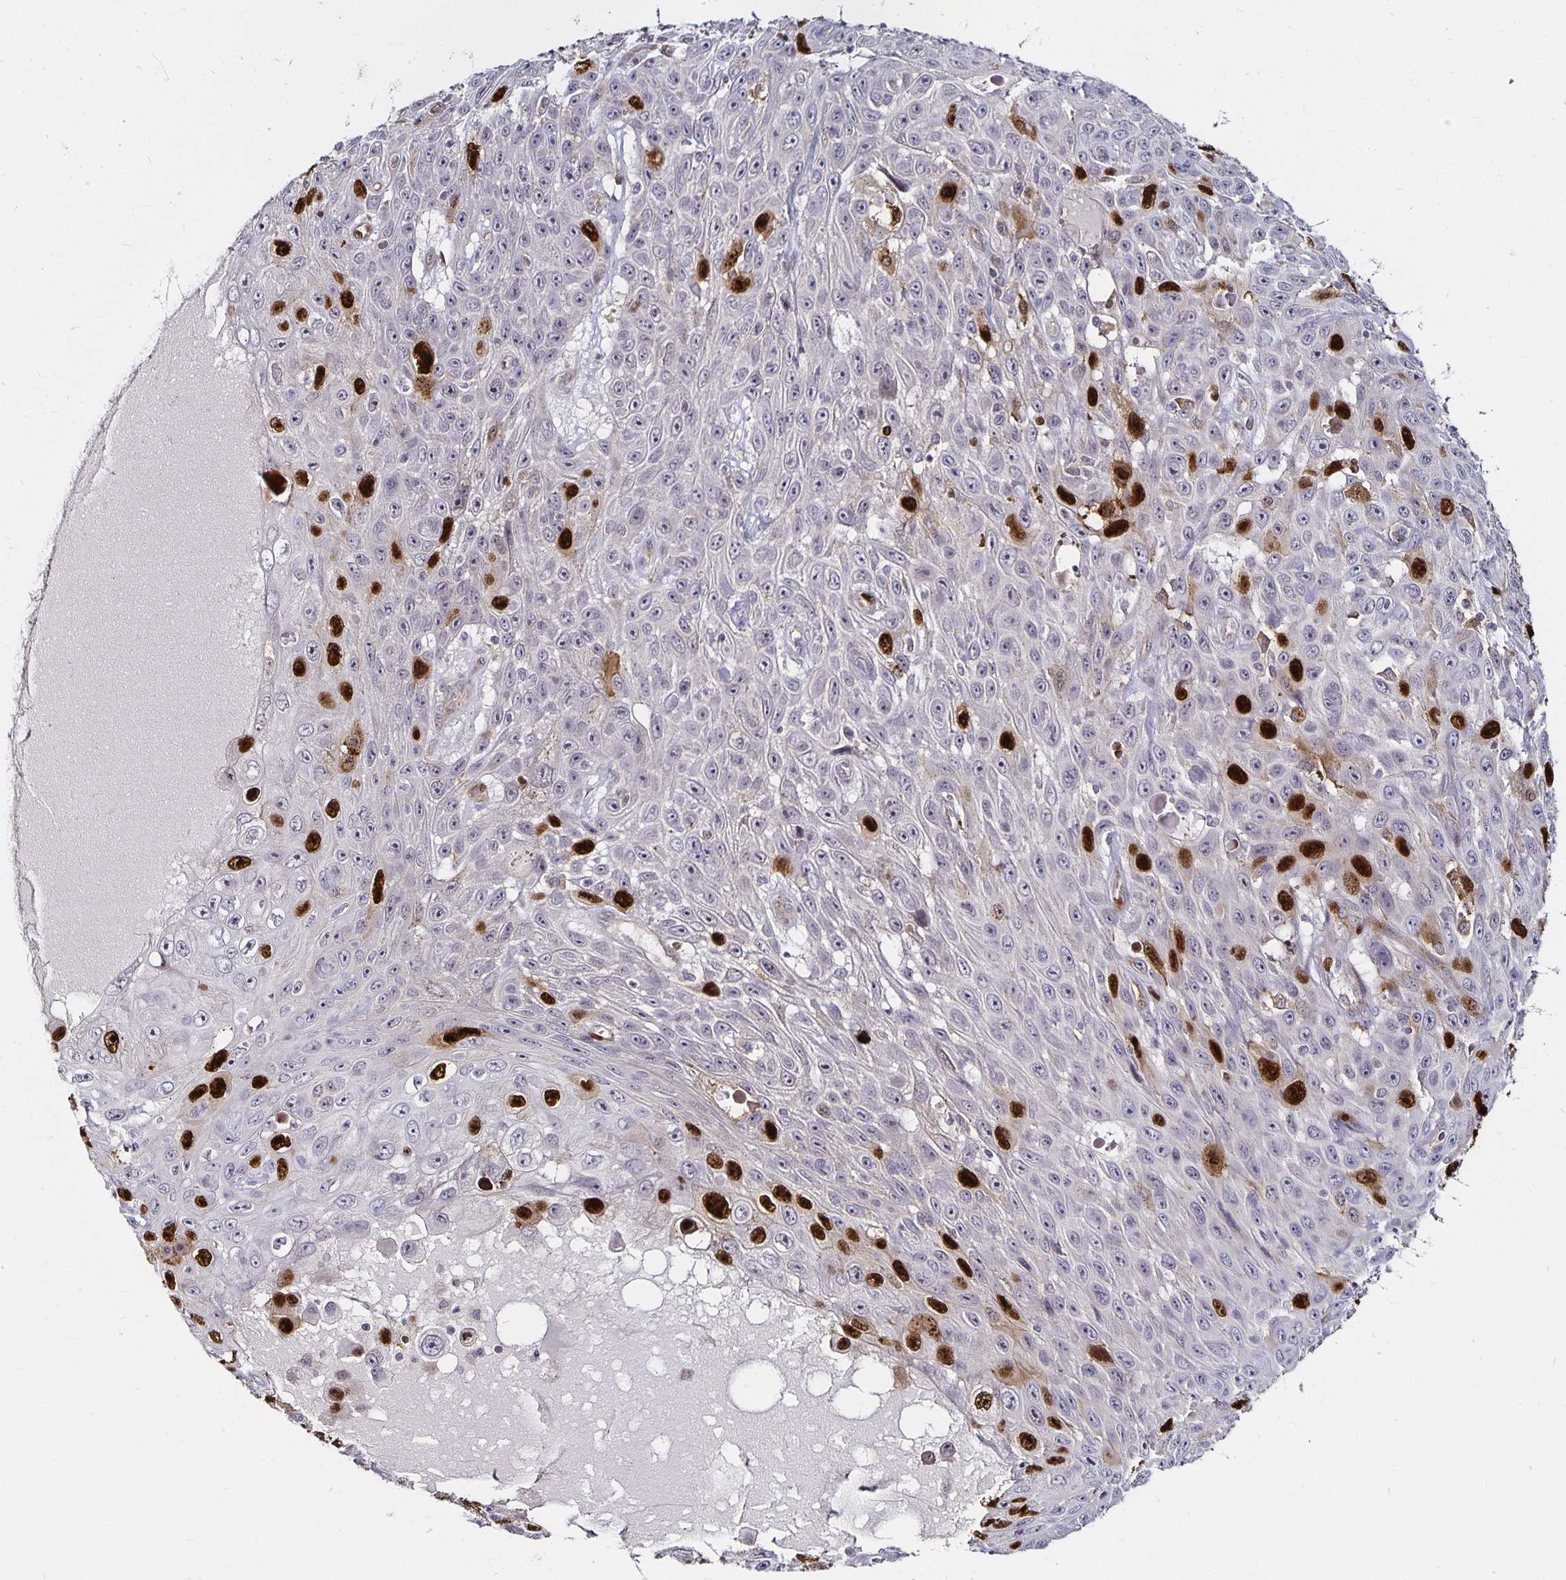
{"staining": {"intensity": "strong", "quantity": "<25%", "location": "cytoplasmic/membranous,nuclear"}, "tissue": "skin cancer", "cell_type": "Tumor cells", "image_type": "cancer", "snomed": [{"axis": "morphology", "description": "Squamous cell carcinoma, NOS"}, {"axis": "topography", "description": "Skin"}], "caption": "Immunohistochemical staining of skin cancer exhibits medium levels of strong cytoplasmic/membranous and nuclear staining in approximately <25% of tumor cells. The protein of interest is stained brown, and the nuclei are stained in blue (DAB IHC with brightfield microscopy, high magnification).", "gene": "ANLN", "patient": {"sex": "male", "age": 82}}